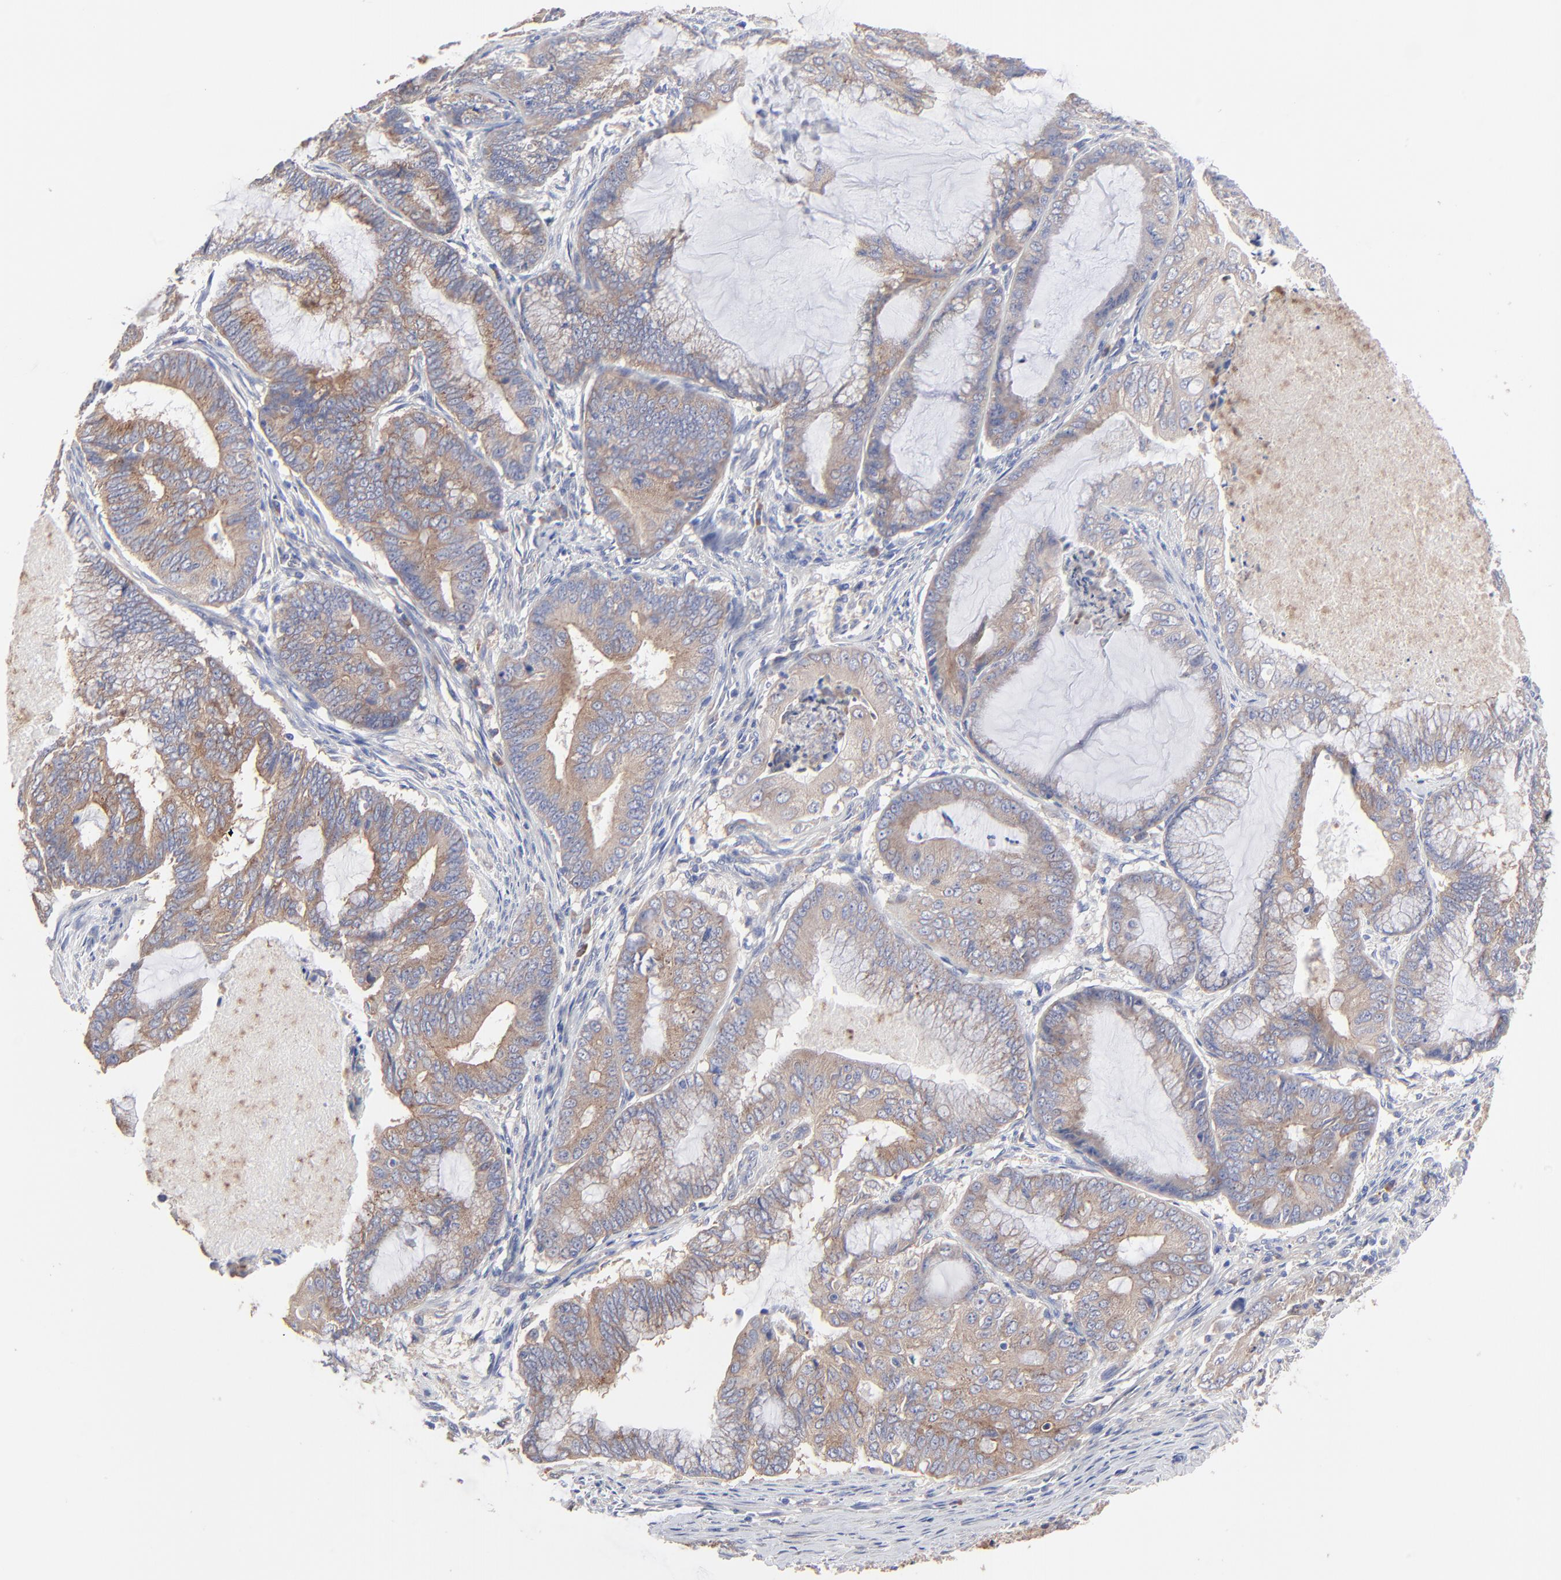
{"staining": {"intensity": "moderate", "quantity": ">75%", "location": "cytoplasmic/membranous"}, "tissue": "endometrial cancer", "cell_type": "Tumor cells", "image_type": "cancer", "snomed": [{"axis": "morphology", "description": "Adenocarcinoma, NOS"}, {"axis": "topography", "description": "Endometrium"}], "caption": "IHC of human endometrial adenocarcinoma demonstrates medium levels of moderate cytoplasmic/membranous positivity in about >75% of tumor cells.", "gene": "PPFIBP2", "patient": {"sex": "female", "age": 63}}